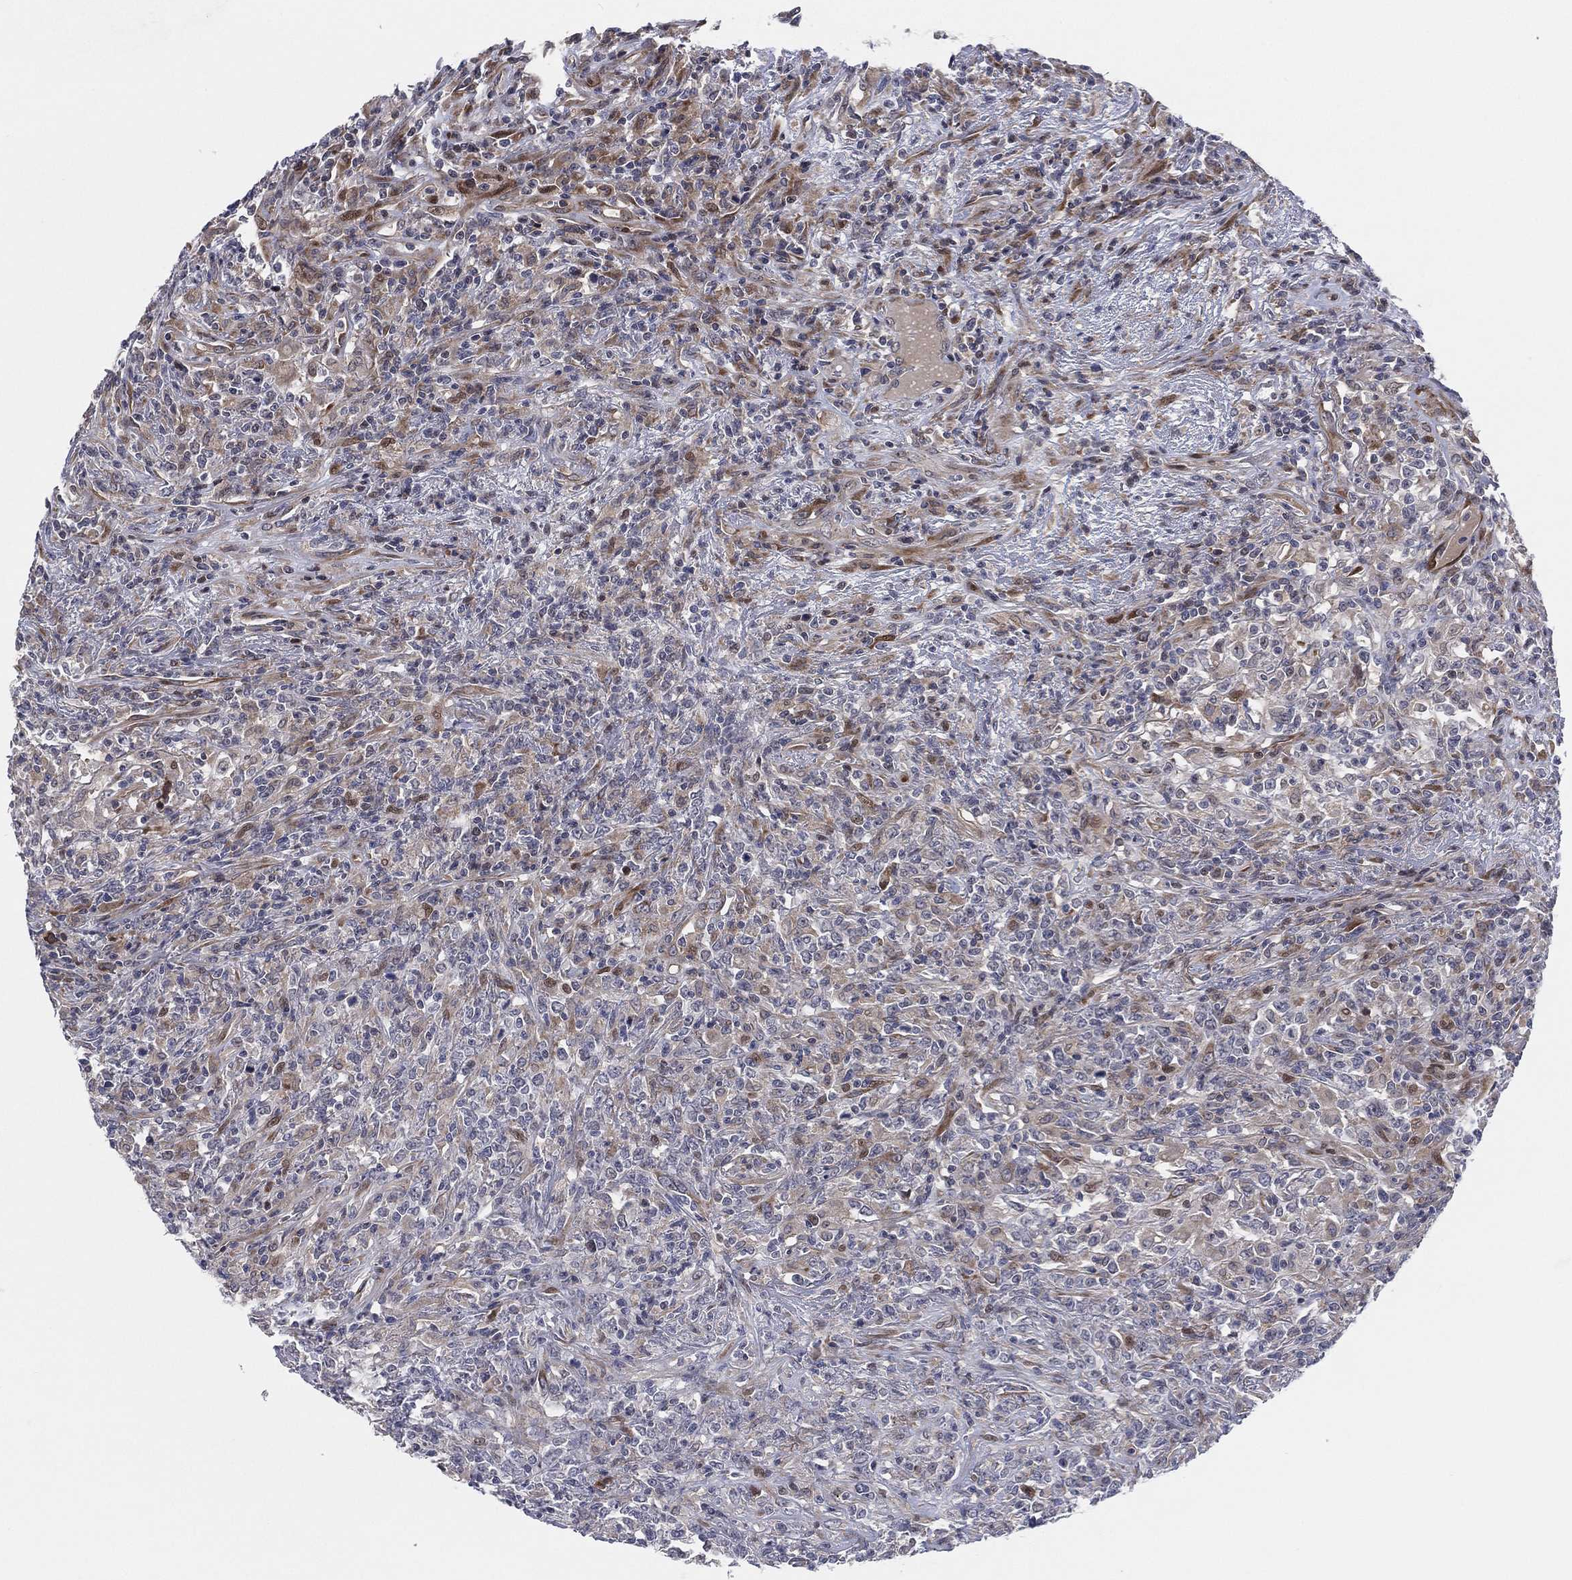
{"staining": {"intensity": "weak", "quantity": "<25%", "location": "cytoplasmic/membranous"}, "tissue": "lymphoma", "cell_type": "Tumor cells", "image_type": "cancer", "snomed": [{"axis": "morphology", "description": "Malignant lymphoma, non-Hodgkin's type, High grade"}, {"axis": "topography", "description": "Lung"}], "caption": "A high-resolution histopathology image shows immunohistochemistry (IHC) staining of high-grade malignant lymphoma, non-Hodgkin's type, which reveals no significant positivity in tumor cells.", "gene": "UTP14A", "patient": {"sex": "male", "age": 79}}